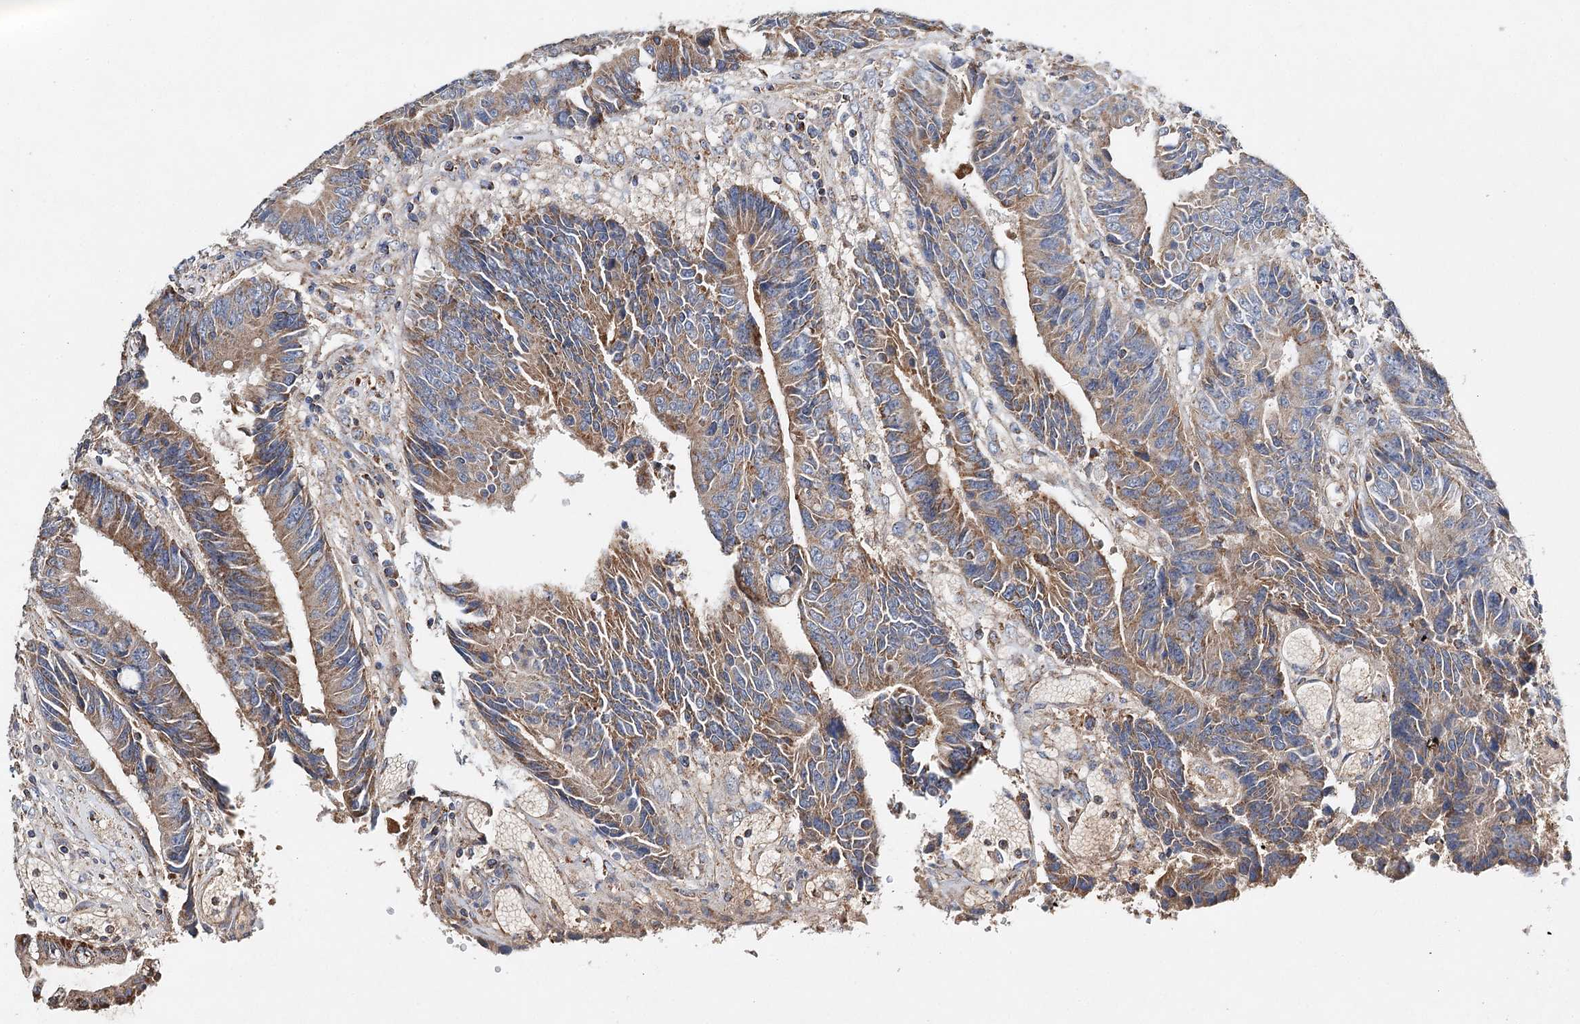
{"staining": {"intensity": "moderate", "quantity": ">75%", "location": "cytoplasmic/membranous"}, "tissue": "colorectal cancer", "cell_type": "Tumor cells", "image_type": "cancer", "snomed": [{"axis": "morphology", "description": "Adenocarcinoma, NOS"}, {"axis": "topography", "description": "Rectum"}], "caption": "Immunohistochemistry (IHC) staining of colorectal adenocarcinoma, which exhibits medium levels of moderate cytoplasmic/membranous expression in about >75% of tumor cells indicating moderate cytoplasmic/membranous protein expression. The staining was performed using DAB (brown) for protein detection and nuclei were counterstained in hematoxylin (blue).", "gene": "CFAP46", "patient": {"sex": "male", "age": 84}}